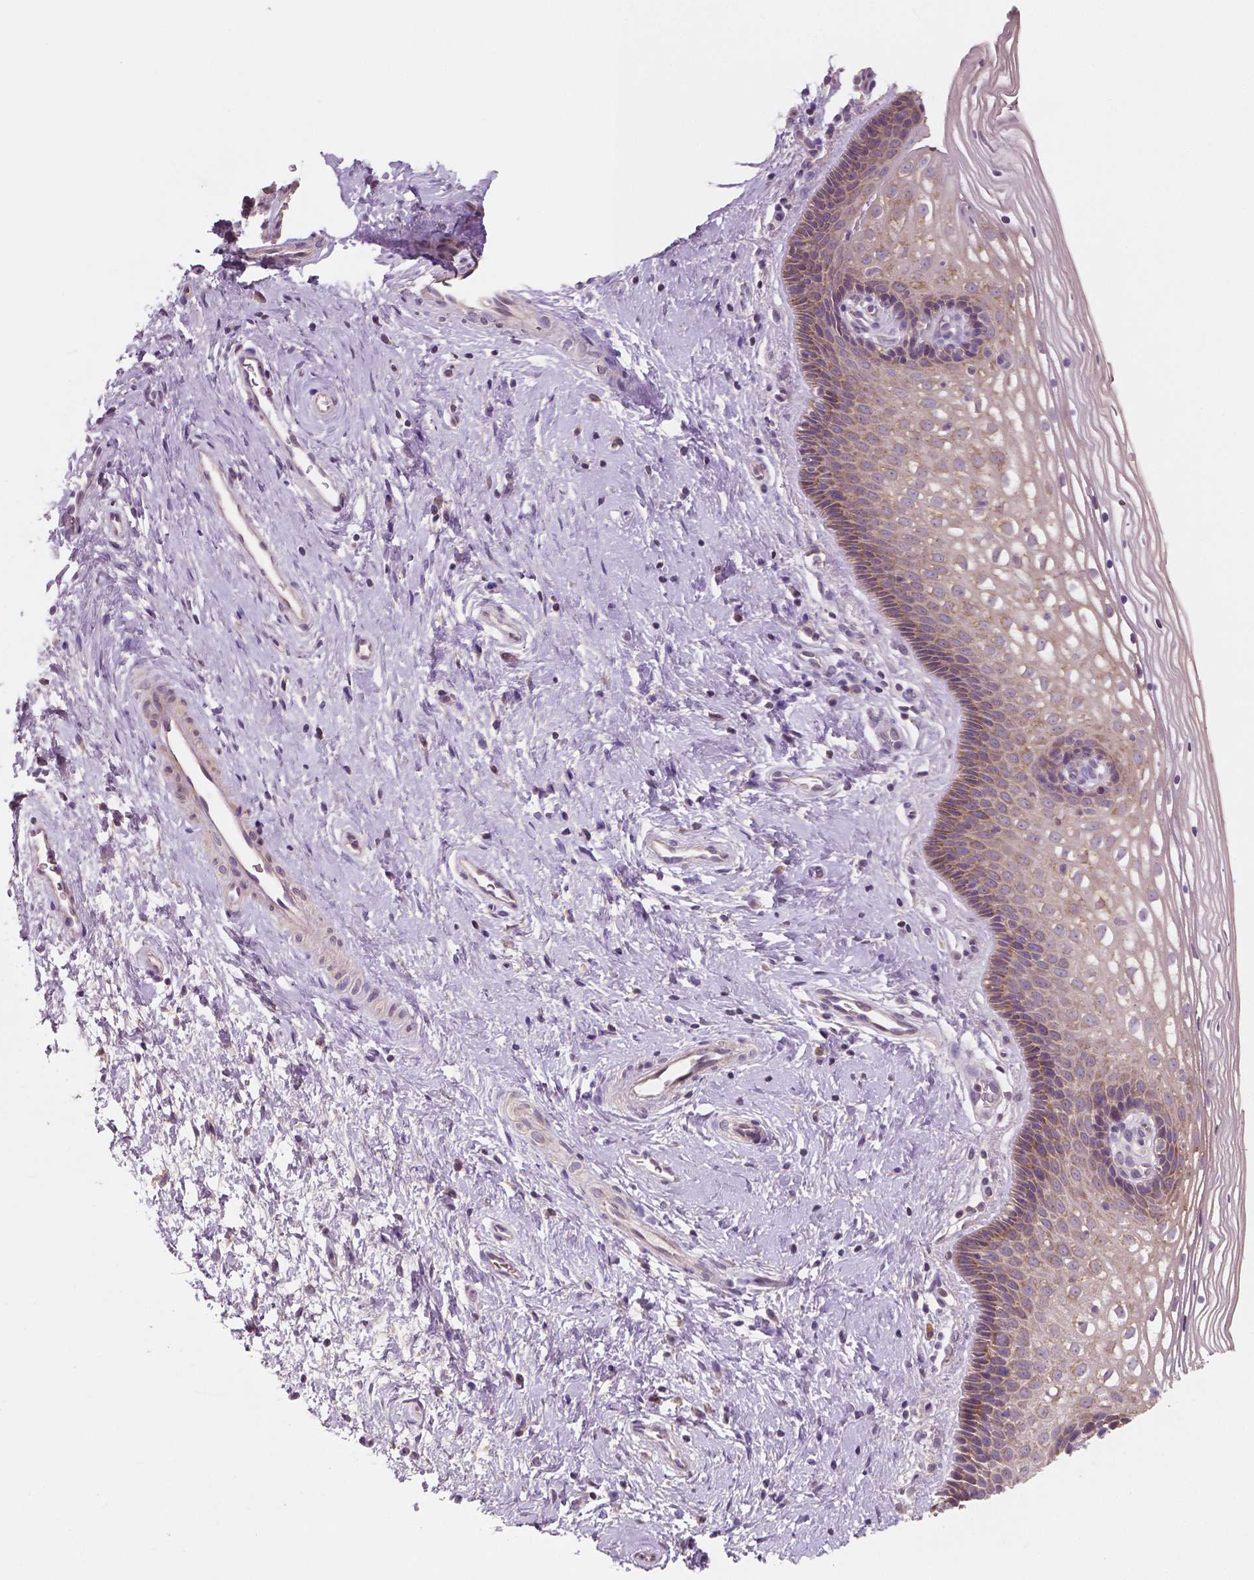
{"staining": {"intensity": "negative", "quantity": "none", "location": "none"}, "tissue": "cervix", "cell_type": "Glandular cells", "image_type": "normal", "snomed": [{"axis": "morphology", "description": "Normal tissue, NOS"}, {"axis": "topography", "description": "Cervix"}], "caption": "Normal cervix was stained to show a protein in brown. There is no significant expression in glandular cells.", "gene": "LSM14B", "patient": {"sex": "female", "age": 34}}